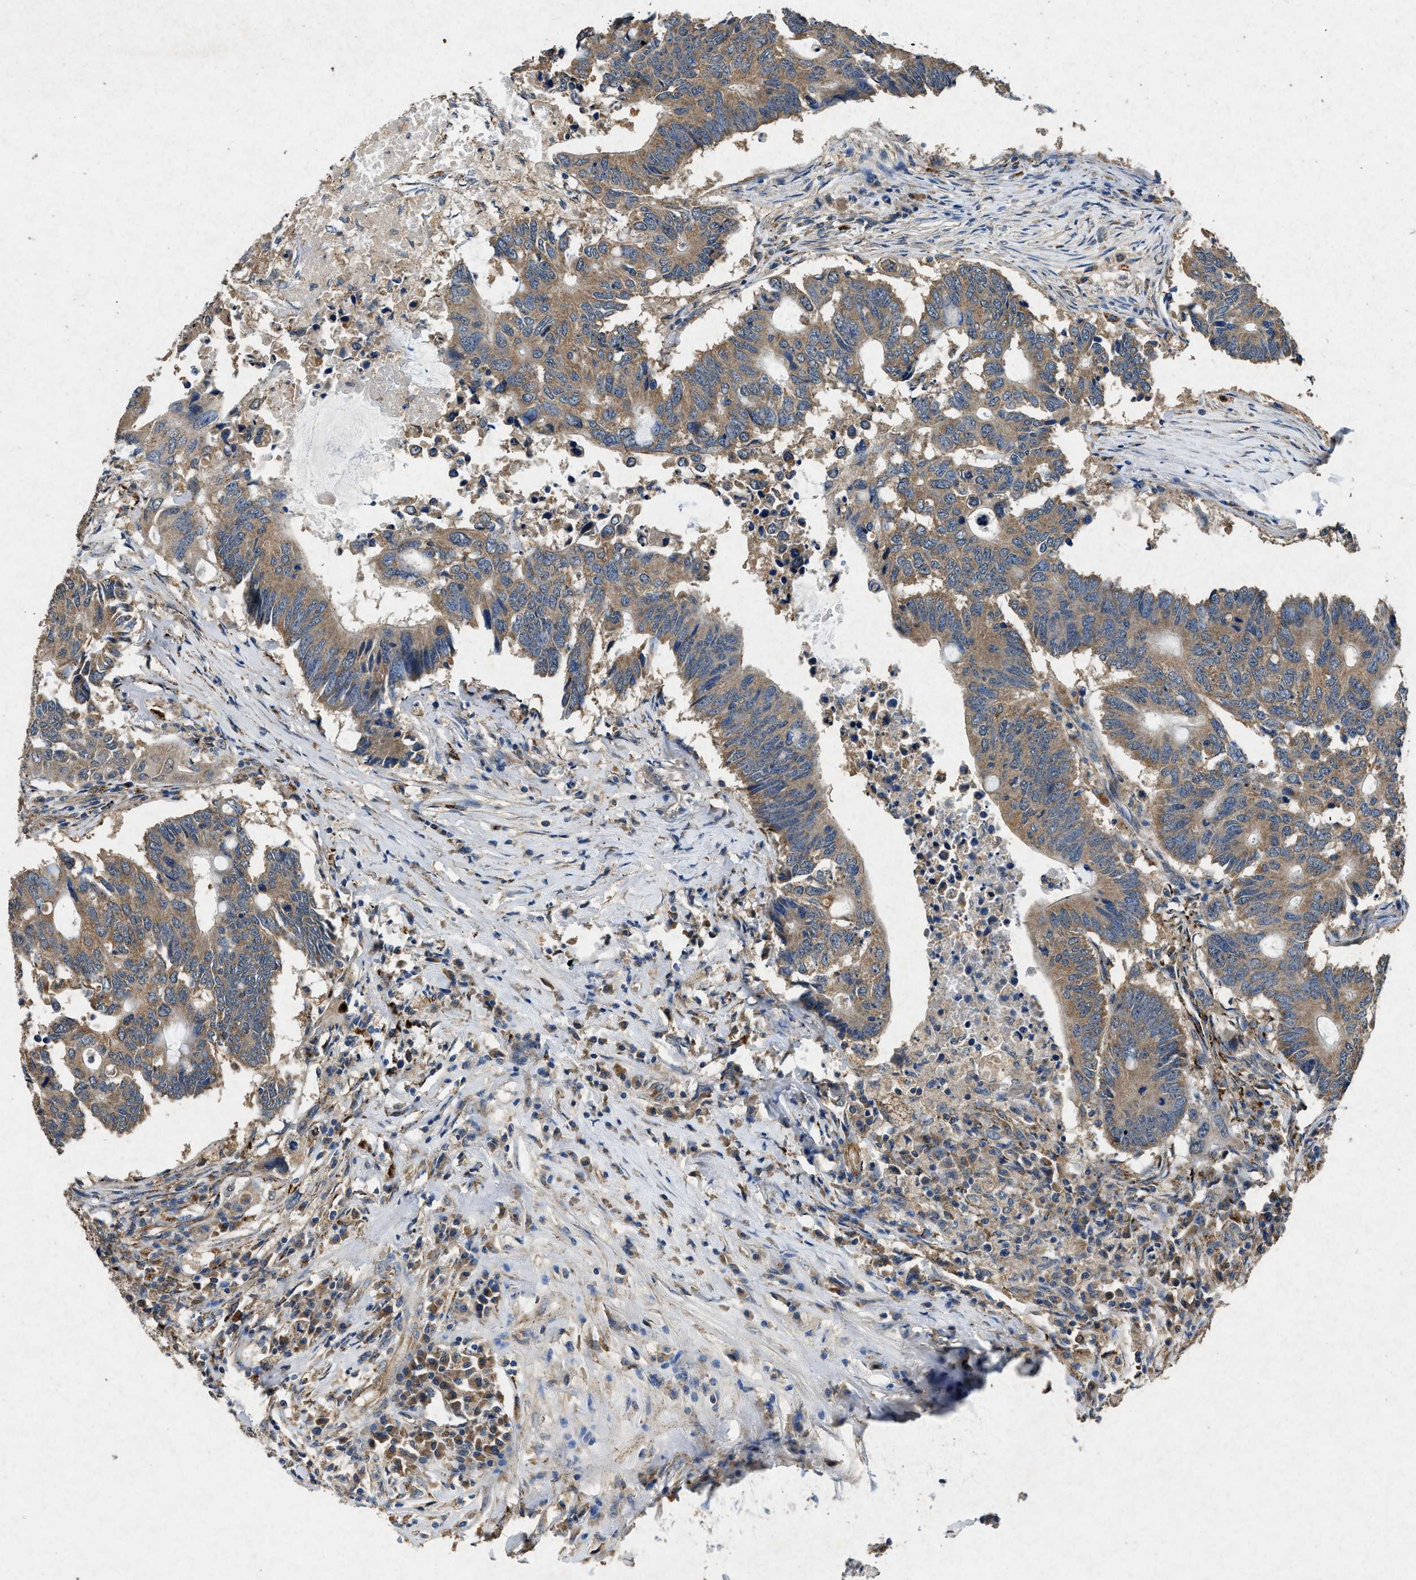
{"staining": {"intensity": "moderate", "quantity": ">75%", "location": "cytoplasmic/membranous"}, "tissue": "colorectal cancer", "cell_type": "Tumor cells", "image_type": "cancer", "snomed": [{"axis": "morphology", "description": "Adenocarcinoma, NOS"}, {"axis": "topography", "description": "Colon"}], "caption": "A brown stain labels moderate cytoplasmic/membranous staining of a protein in colorectal cancer tumor cells.", "gene": "CDK15", "patient": {"sex": "male", "age": 71}}